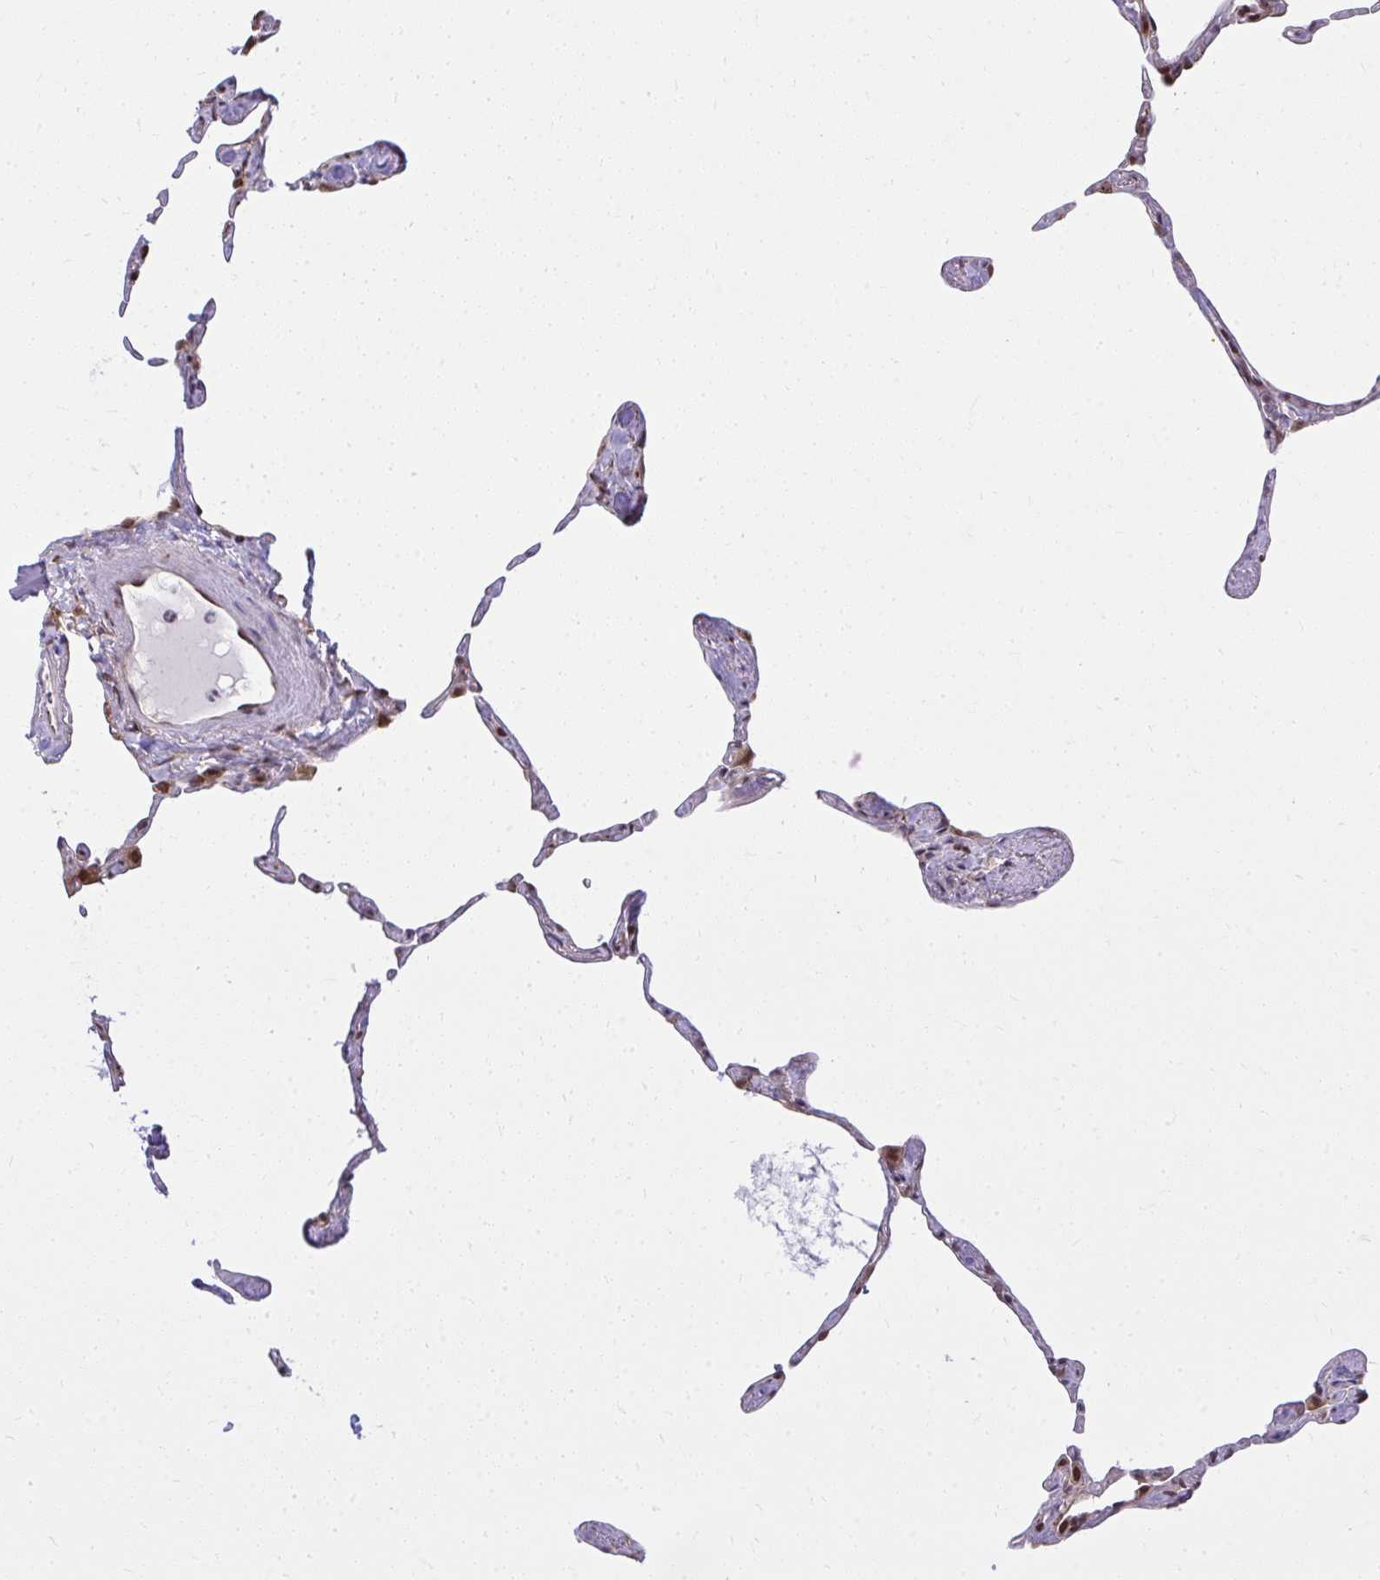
{"staining": {"intensity": "strong", "quantity": "<25%", "location": "cytoplasmic/membranous,nuclear"}, "tissue": "lung", "cell_type": "Alveolar cells", "image_type": "normal", "snomed": [{"axis": "morphology", "description": "Normal tissue, NOS"}, {"axis": "topography", "description": "Lung"}], "caption": "Immunohistochemical staining of normal lung exhibits medium levels of strong cytoplasmic/membranous,nuclear positivity in approximately <25% of alveolar cells. (DAB (3,3'-diaminobenzidine) IHC, brown staining for protein, blue staining for nuclei).", "gene": "PIGY", "patient": {"sex": "male", "age": 65}}